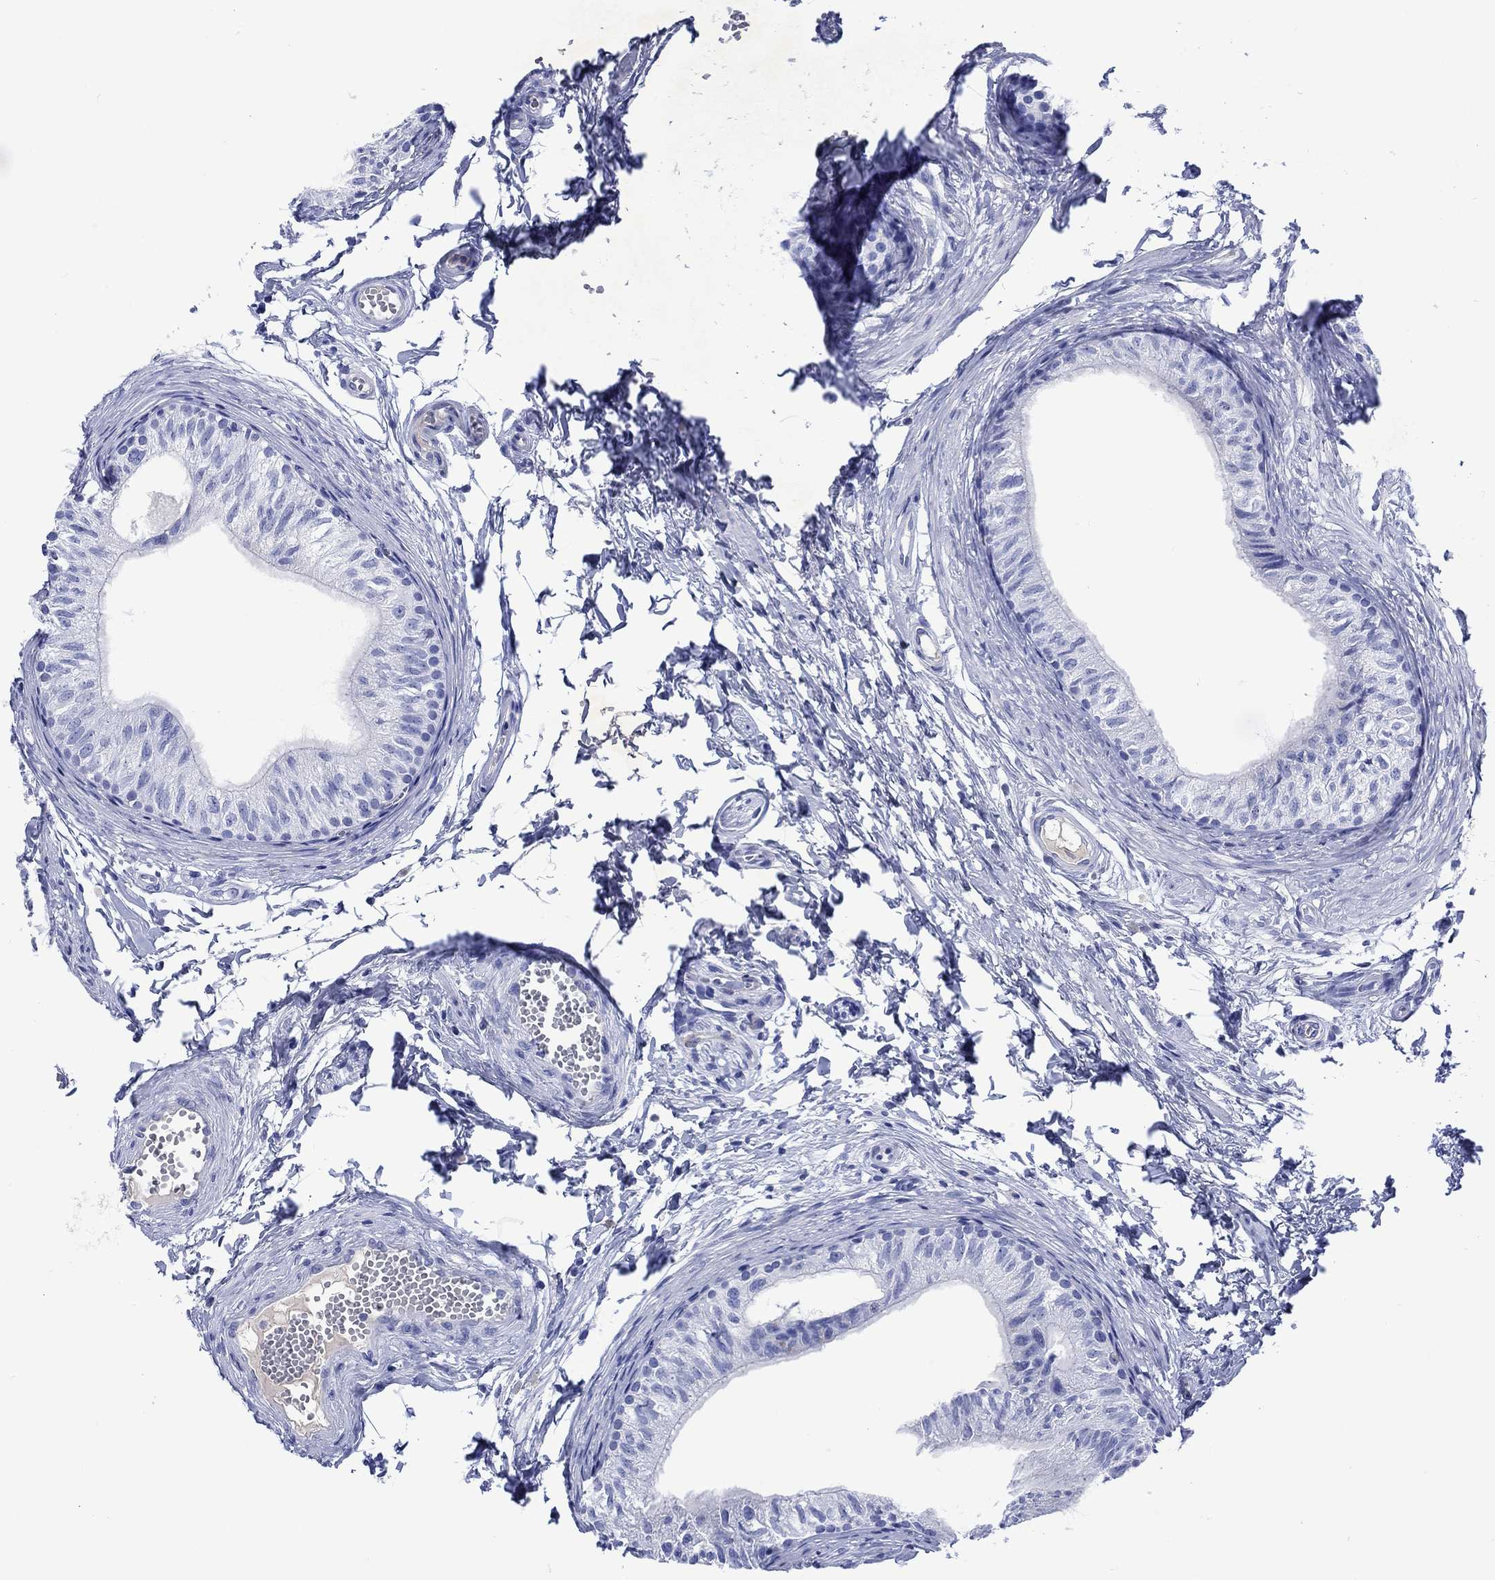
{"staining": {"intensity": "negative", "quantity": "none", "location": "none"}, "tissue": "epididymis", "cell_type": "Glandular cells", "image_type": "normal", "snomed": [{"axis": "morphology", "description": "Normal tissue, NOS"}, {"axis": "topography", "description": "Epididymis"}], "caption": "Immunohistochemical staining of benign epididymis shows no significant positivity in glandular cells.", "gene": "CACNG3", "patient": {"sex": "male", "age": 22}}